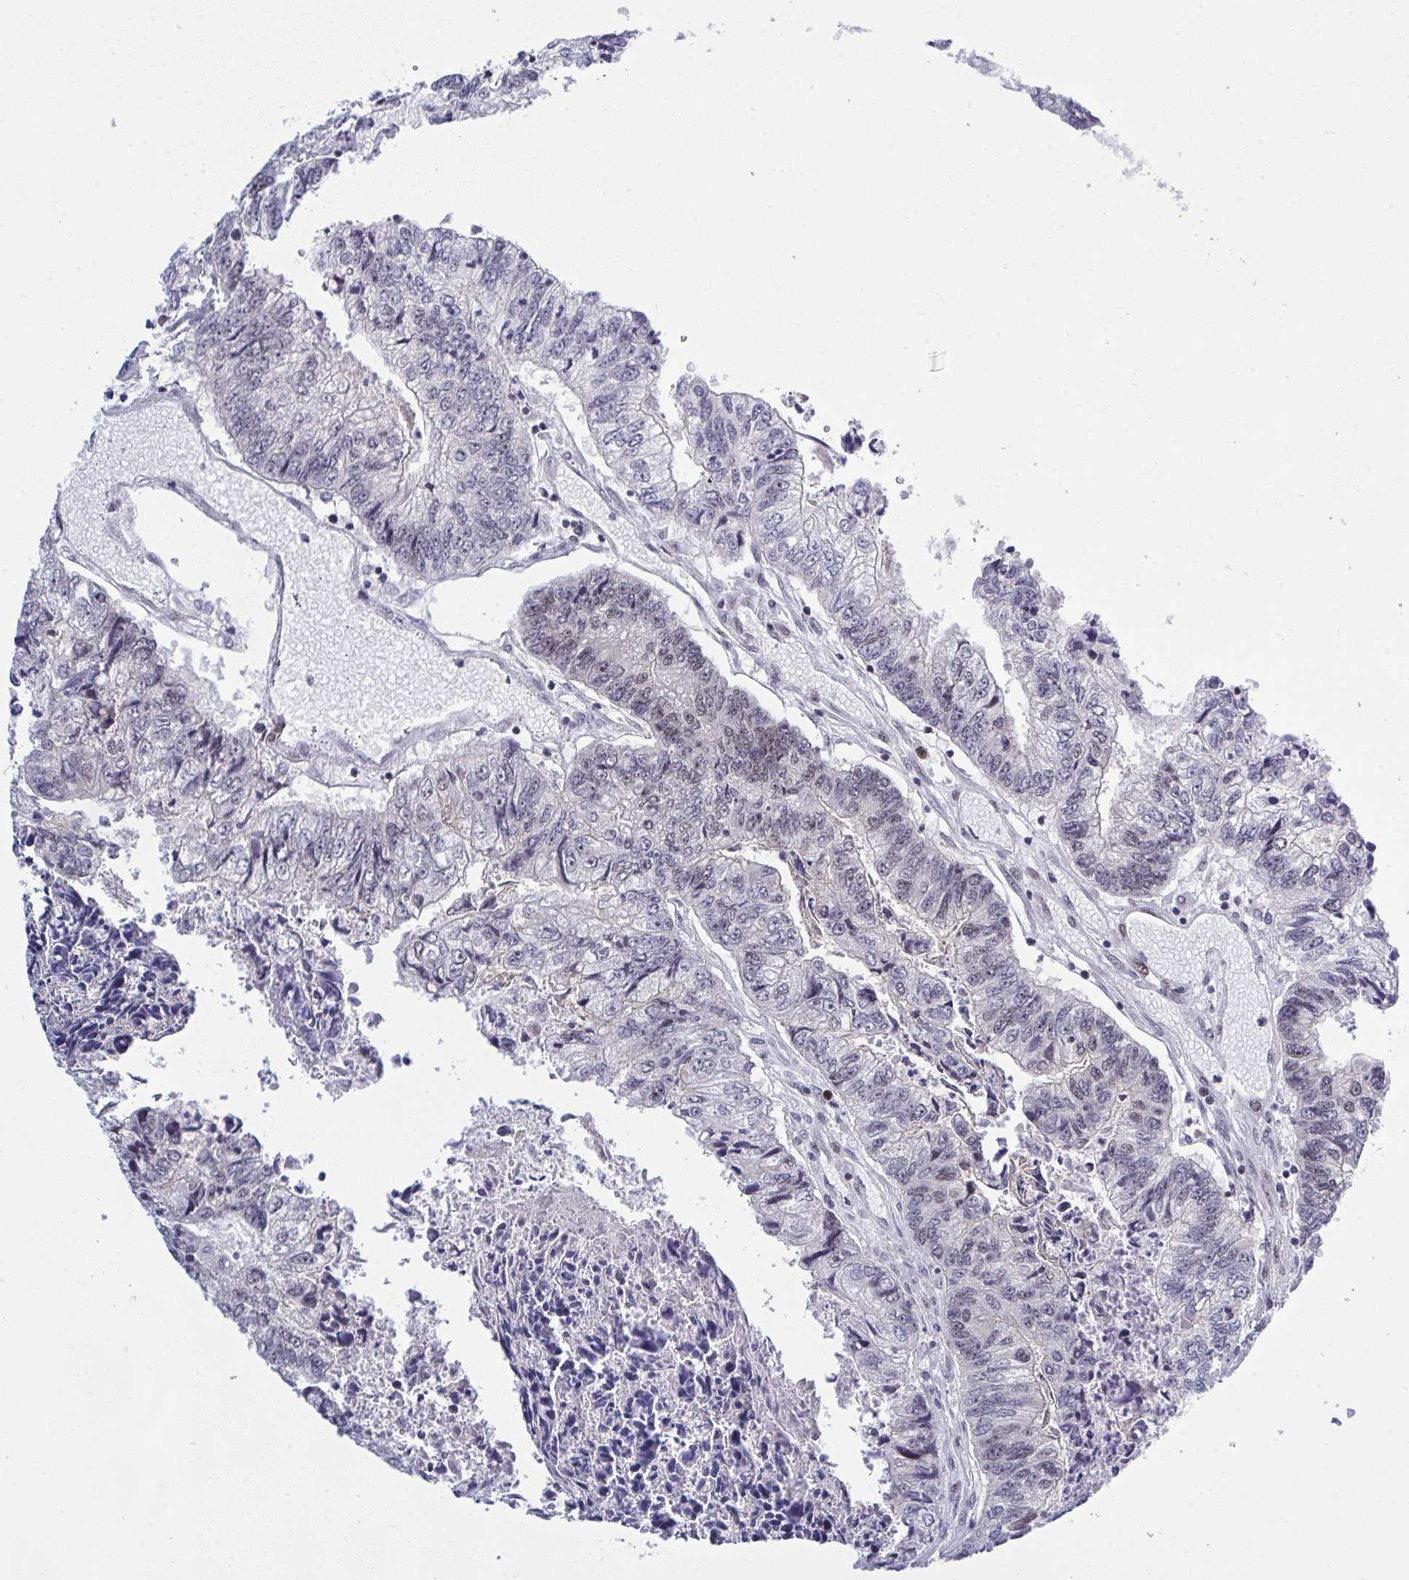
{"staining": {"intensity": "negative", "quantity": "none", "location": "none"}, "tissue": "colorectal cancer", "cell_type": "Tumor cells", "image_type": "cancer", "snomed": [{"axis": "morphology", "description": "Adenocarcinoma, NOS"}, {"axis": "topography", "description": "Colon"}], "caption": "Immunohistochemistry of human adenocarcinoma (colorectal) exhibits no staining in tumor cells. (Brightfield microscopy of DAB (3,3'-diaminobenzidine) immunohistochemistry (IHC) at high magnification).", "gene": "RFC4", "patient": {"sex": "male", "age": 86}}